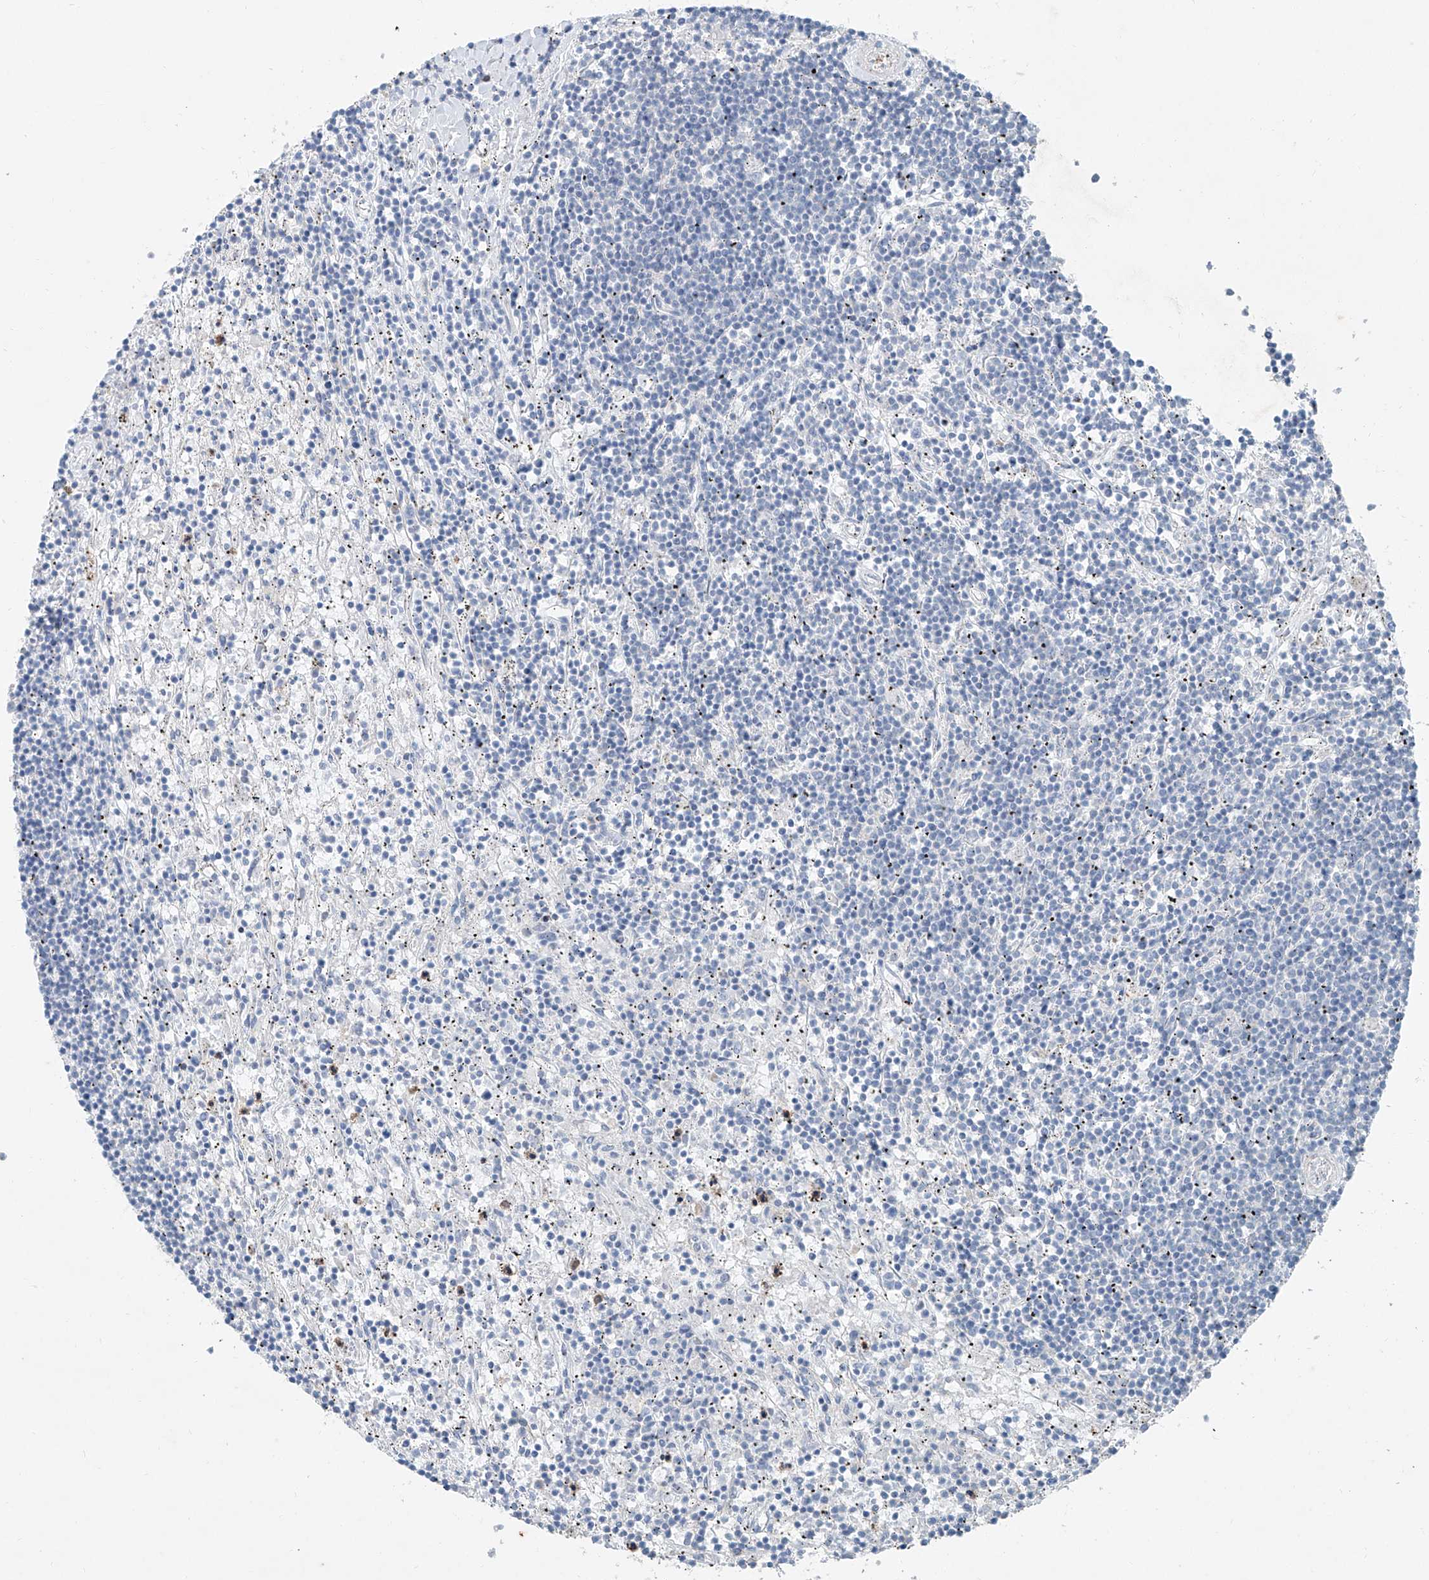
{"staining": {"intensity": "negative", "quantity": "none", "location": "none"}, "tissue": "lymphoma", "cell_type": "Tumor cells", "image_type": "cancer", "snomed": [{"axis": "morphology", "description": "Malignant lymphoma, non-Hodgkin's type, Low grade"}, {"axis": "topography", "description": "Spleen"}], "caption": "An immunohistochemistry (IHC) histopathology image of lymphoma is shown. There is no staining in tumor cells of lymphoma.", "gene": "ANKRD34A", "patient": {"sex": "male", "age": 76}}